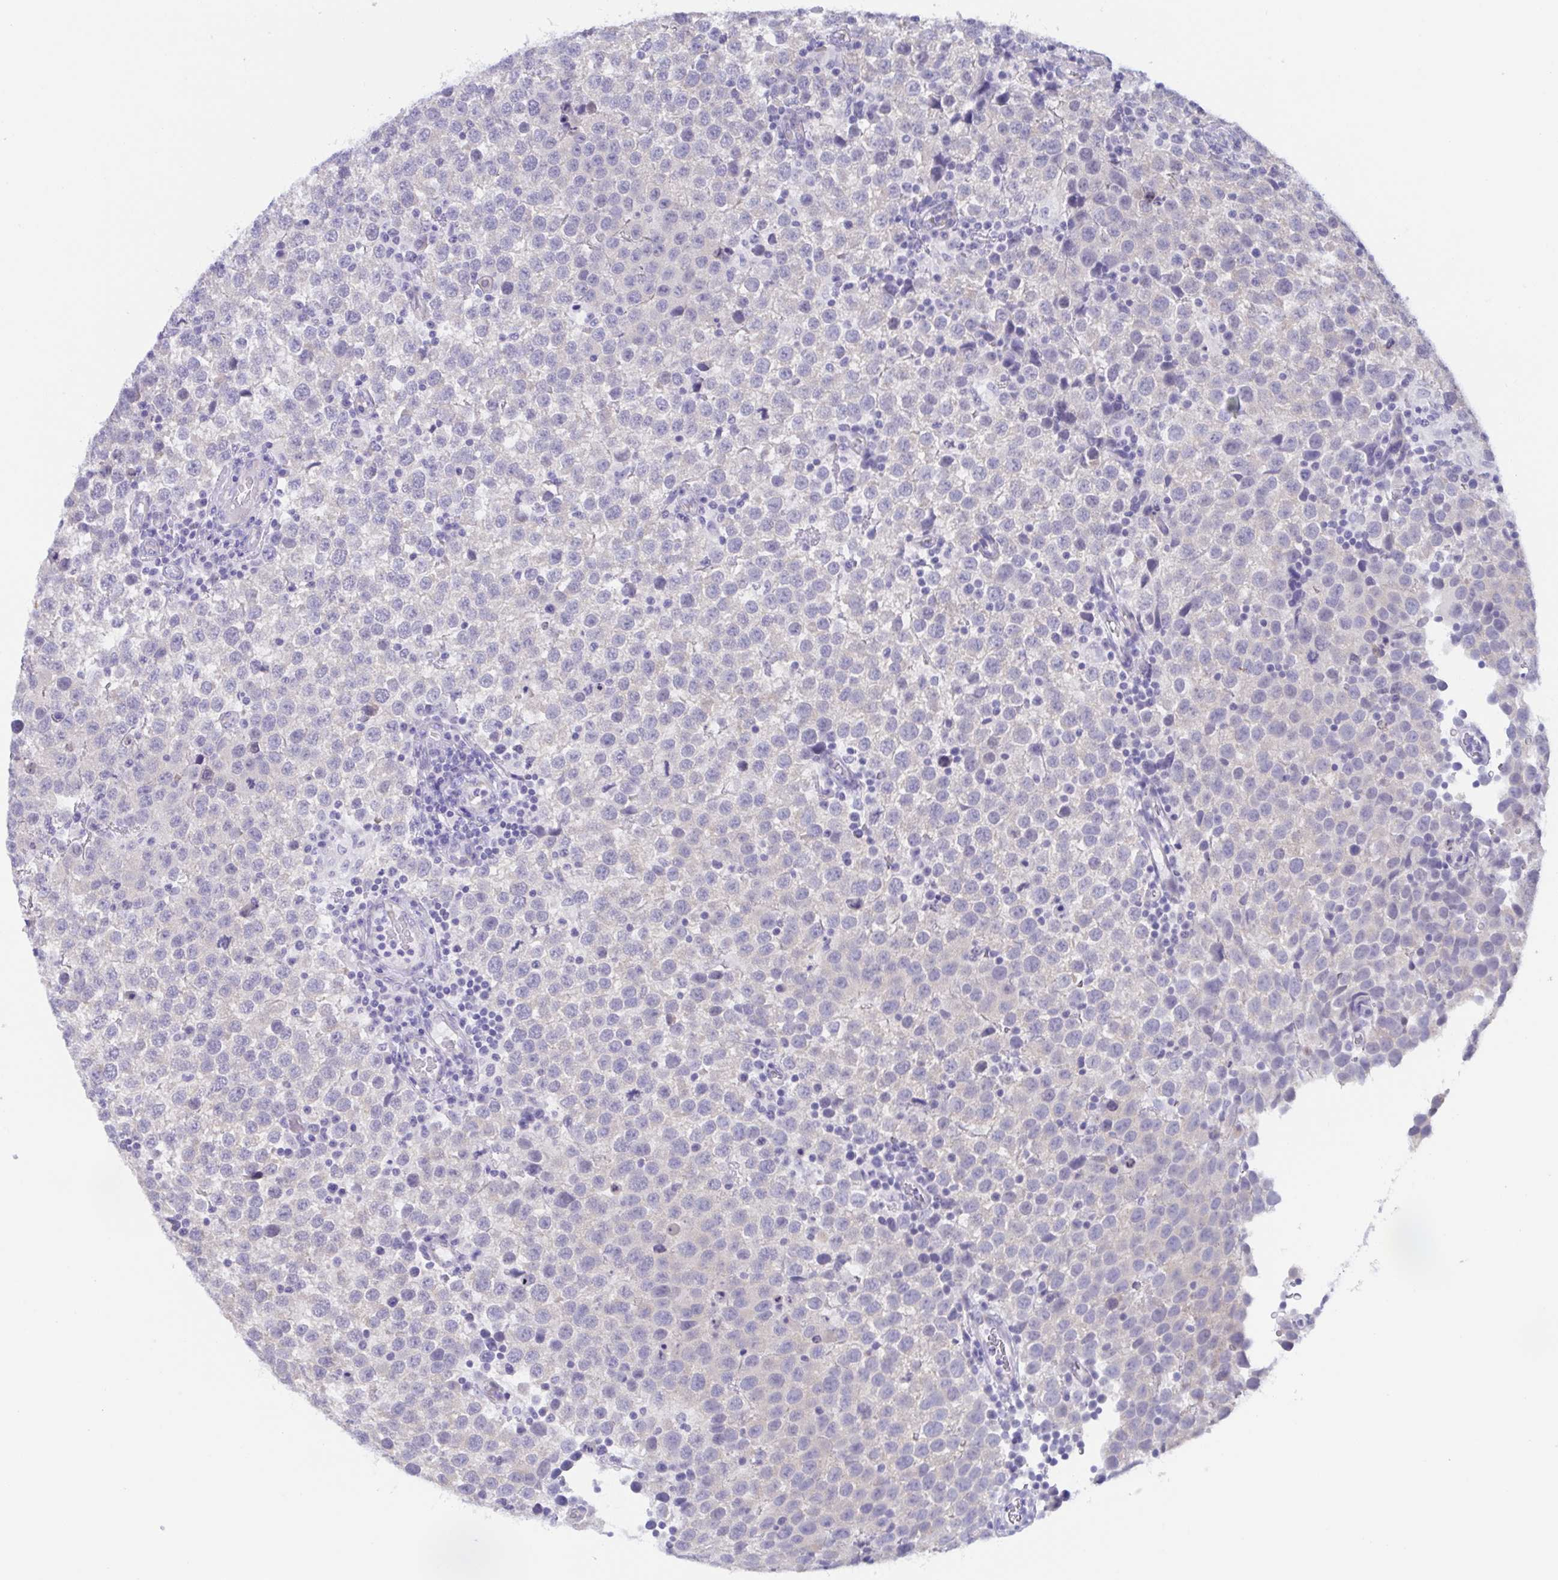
{"staining": {"intensity": "negative", "quantity": "none", "location": "none"}, "tissue": "testis cancer", "cell_type": "Tumor cells", "image_type": "cancer", "snomed": [{"axis": "morphology", "description": "Seminoma, NOS"}, {"axis": "topography", "description": "Testis"}], "caption": "IHC image of human testis cancer (seminoma) stained for a protein (brown), which demonstrates no expression in tumor cells.", "gene": "TEX12", "patient": {"sex": "male", "age": 34}}